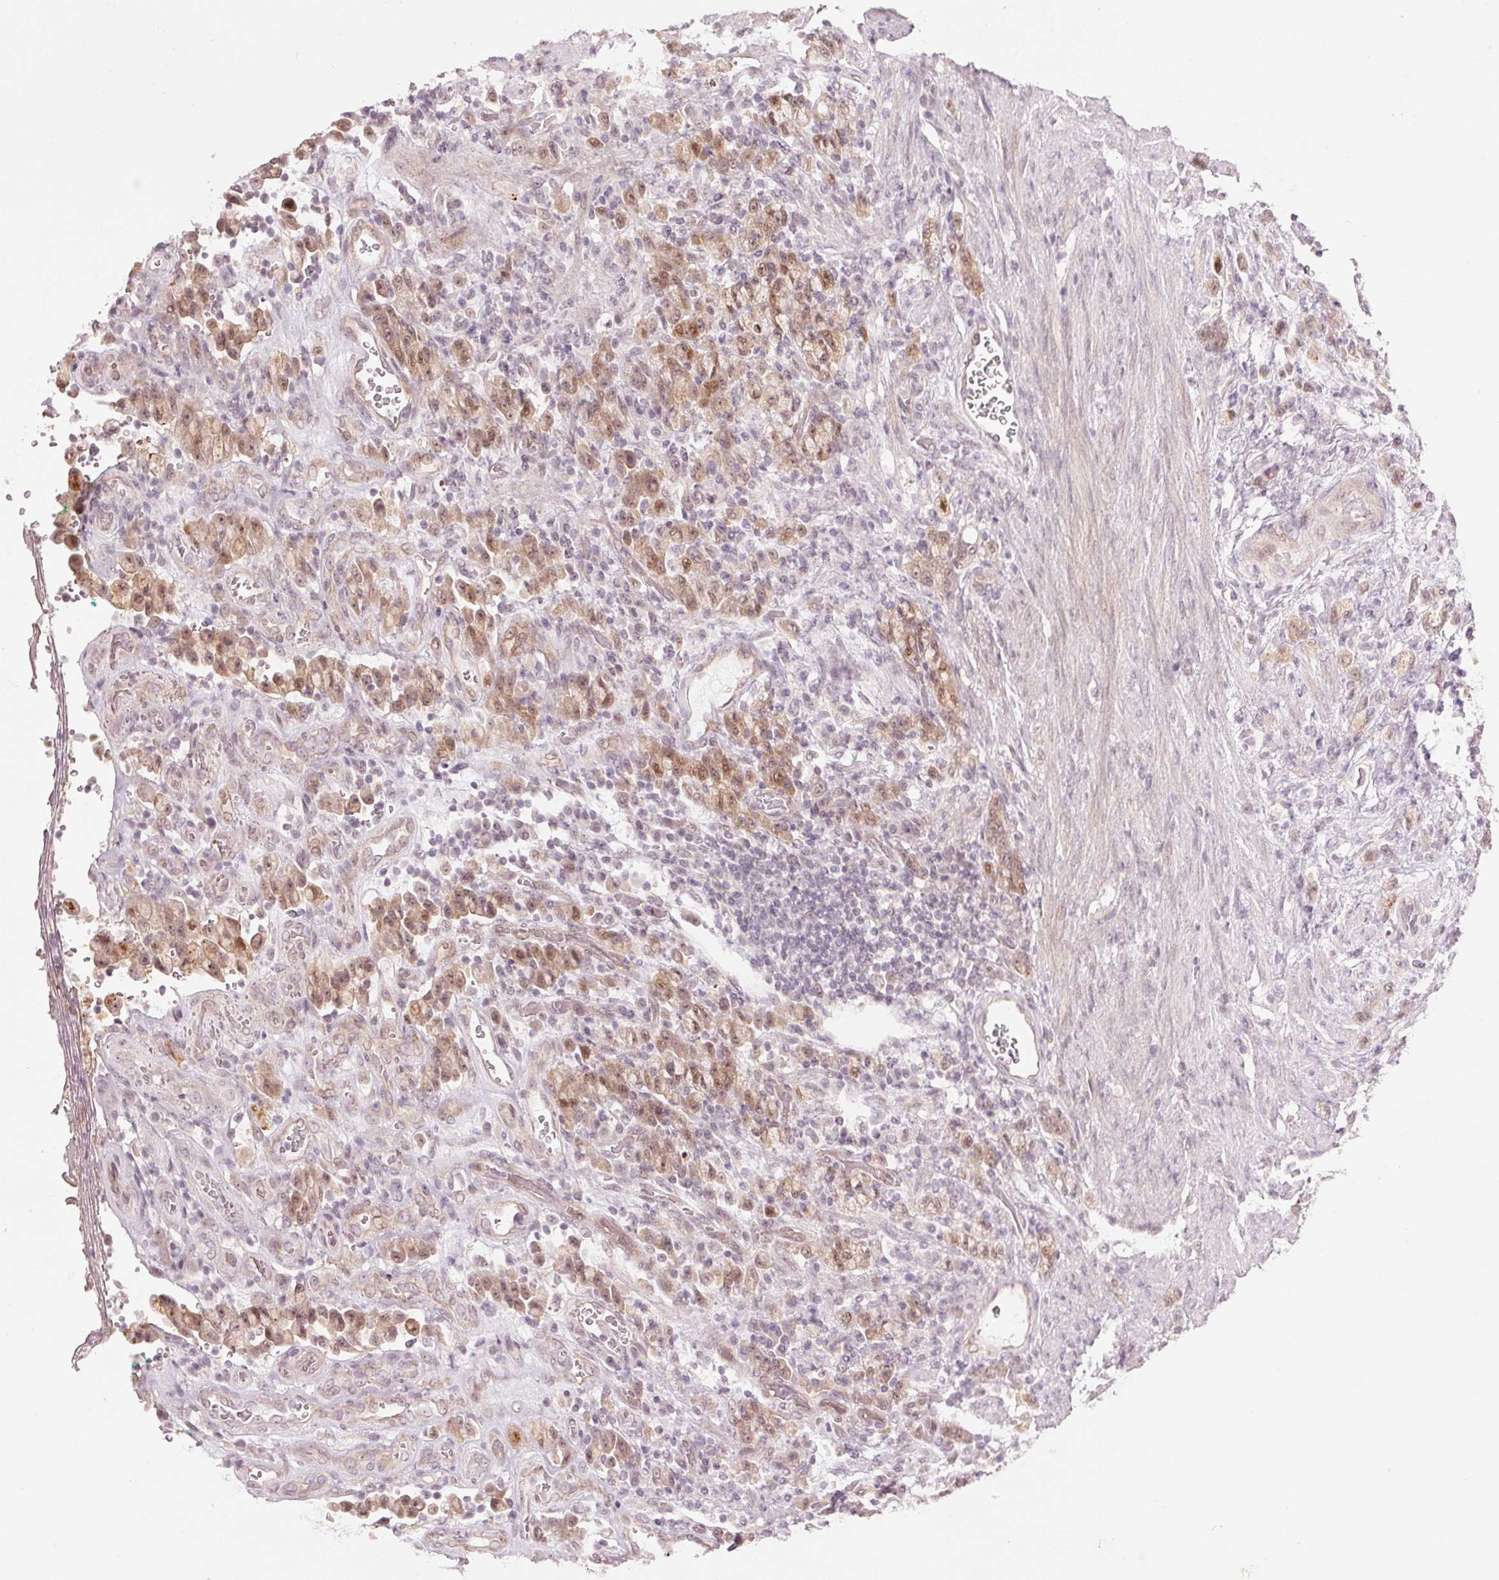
{"staining": {"intensity": "moderate", "quantity": ">75%", "location": "cytoplasmic/membranous"}, "tissue": "stomach cancer", "cell_type": "Tumor cells", "image_type": "cancer", "snomed": [{"axis": "morphology", "description": "Adenocarcinoma, NOS"}, {"axis": "topography", "description": "Stomach"}], "caption": "Stomach cancer (adenocarcinoma) stained with immunohistochemistry (IHC) exhibits moderate cytoplasmic/membranous expression in approximately >75% of tumor cells. (Stains: DAB (3,3'-diaminobenzidine) in brown, nuclei in blue, Microscopy: brightfield microscopy at high magnification).", "gene": "TMED6", "patient": {"sex": "male", "age": 77}}